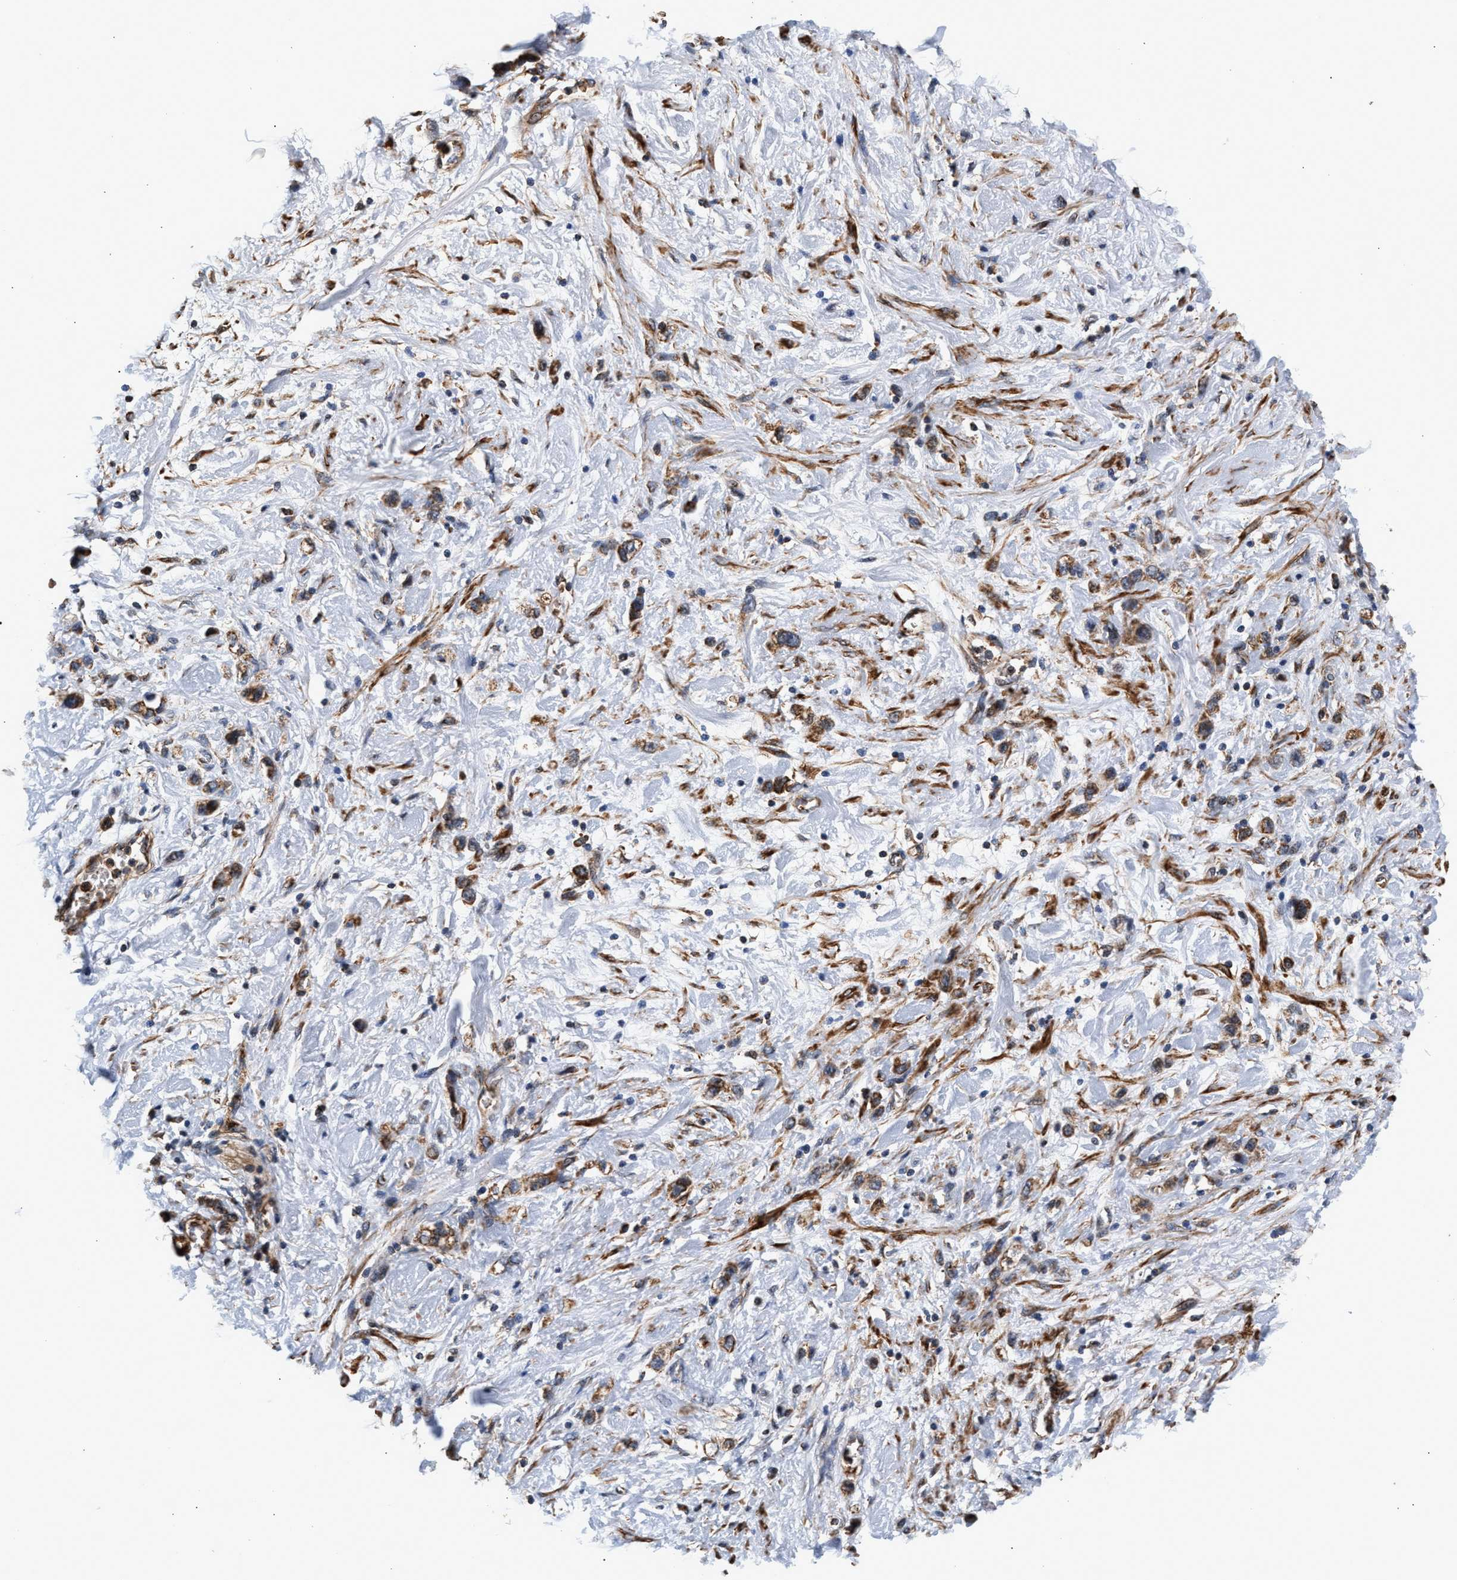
{"staining": {"intensity": "moderate", "quantity": ">75%", "location": "cytoplasmic/membranous"}, "tissue": "stomach cancer", "cell_type": "Tumor cells", "image_type": "cancer", "snomed": [{"axis": "morphology", "description": "Adenocarcinoma, NOS"}, {"axis": "morphology", "description": "Adenocarcinoma, High grade"}, {"axis": "topography", "description": "Stomach, upper"}, {"axis": "topography", "description": "Stomach, lower"}], "caption": "IHC image of high-grade adenocarcinoma (stomach) stained for a protein (brown), which exhibits medium levels of moderate cytoplasmic/membranous staining in about >75% of tumor cells.", "gene": "SGK1", "patient": {"sex": "female", "age": 65}}